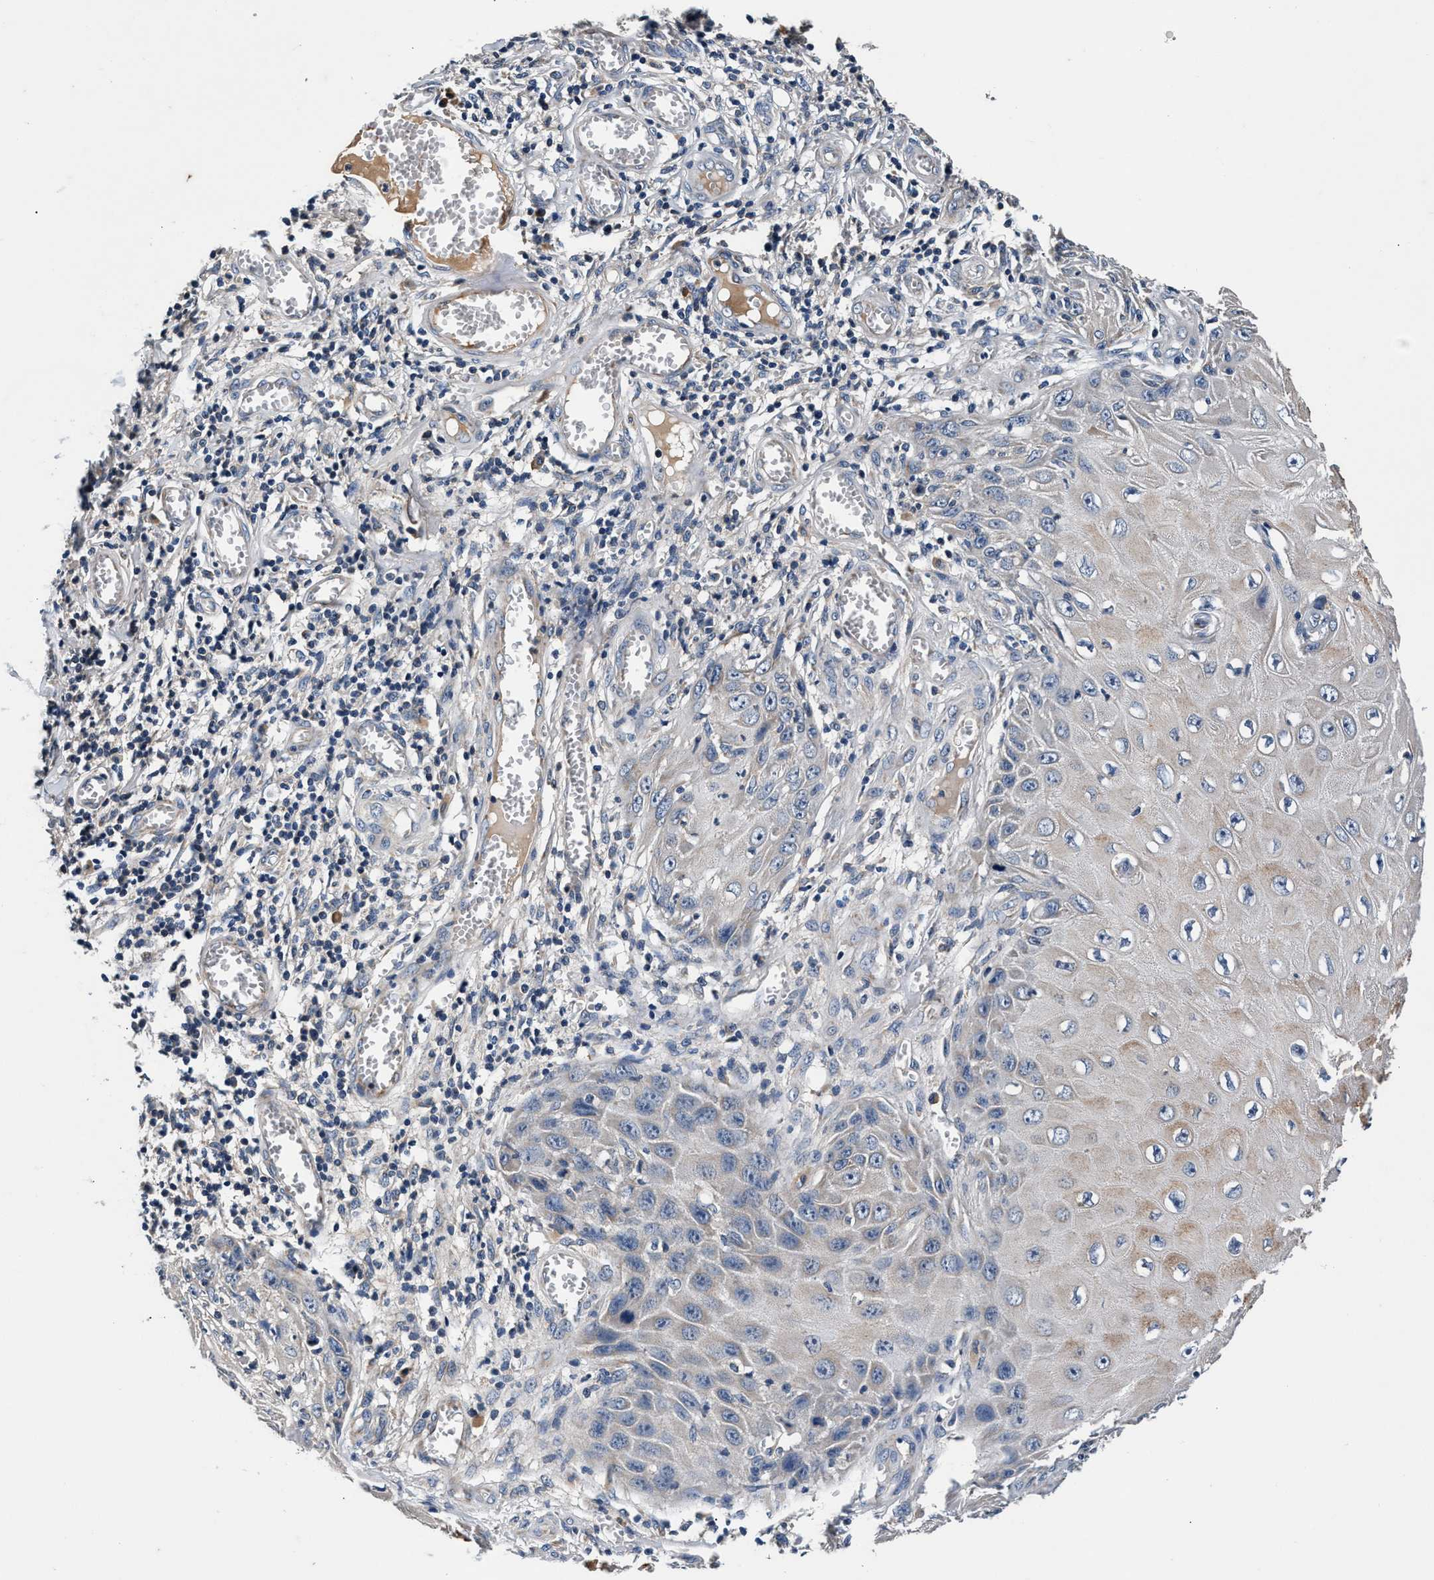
{"staining": {"intensity": "weak", "quantity": "<25%", "location": "cytoplasmic/membranous"}, "tissue": "skin cancer", "cell_type": "Tumor cells", "image_type": "cancer", "snomed": [{"axis": "morphology", "description": "Squamous cell carcinoma, NOS"}, {"axis": "topography", "description": "Skin"}], "caption": "Immunohistochemical staining of skin cancer (squamous cell carcinoma) demonstrates no significant staining in tumor cells.", "gene": "IMMT", "patient": {"sex": "female", "age": 73}}